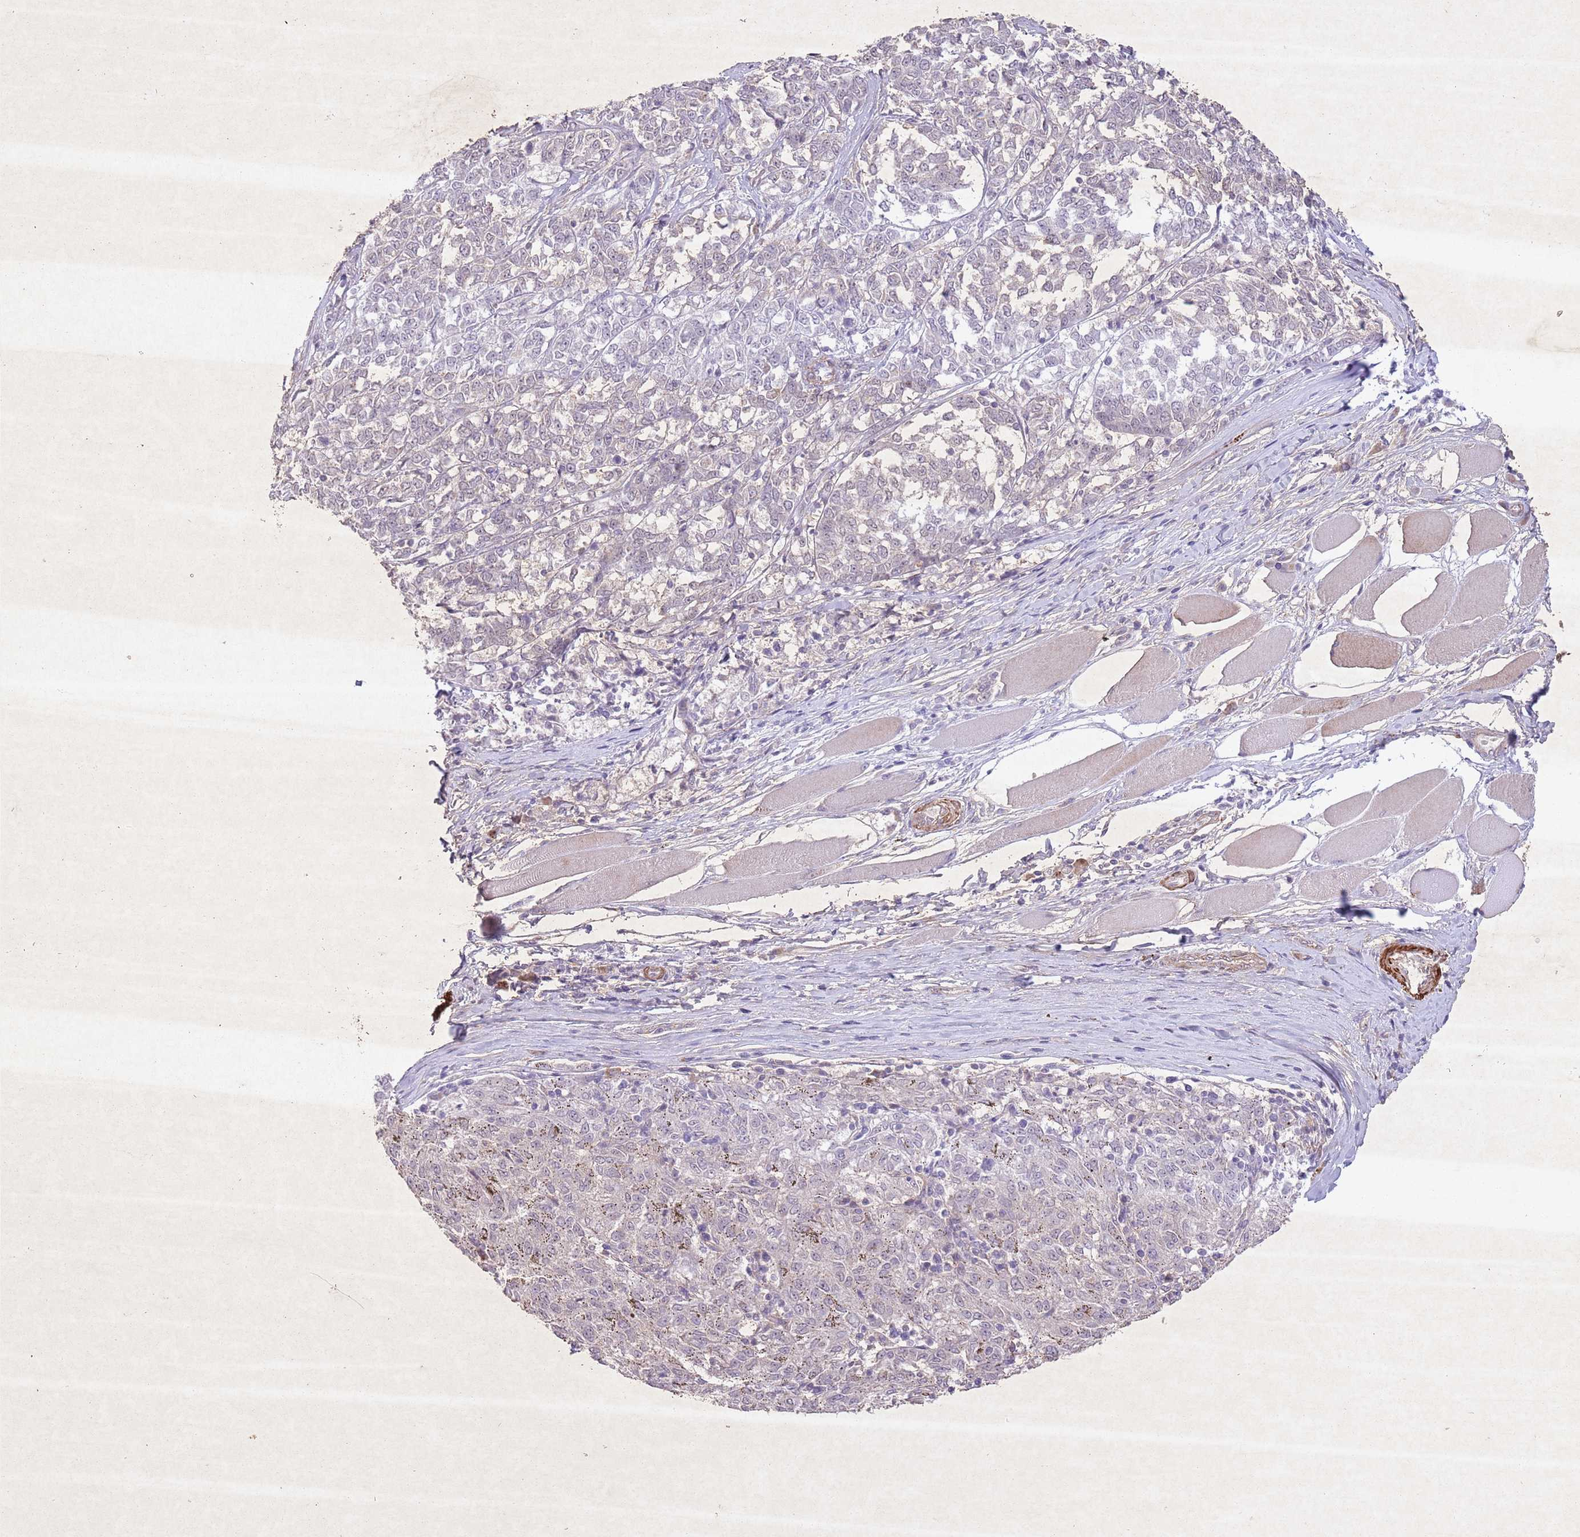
{"staining": {"intensity": "negative", "quantity": "none", "location": "none"}, "tissue": "melanoma", "cell_type": "Tumor cells", "image_type": "cancer", "snomed": [{"axis": "morphology", "description": "Malignant melanoma, NOS"}, {"axis": "topography", "description": "Skin"}], "caption": "IHC image of malignant melanoma stained for a protein (brown), which reveals no positivity in tumor cells.", "gene": "CCNI", "patient": {"sex": "female", "age": 72}}